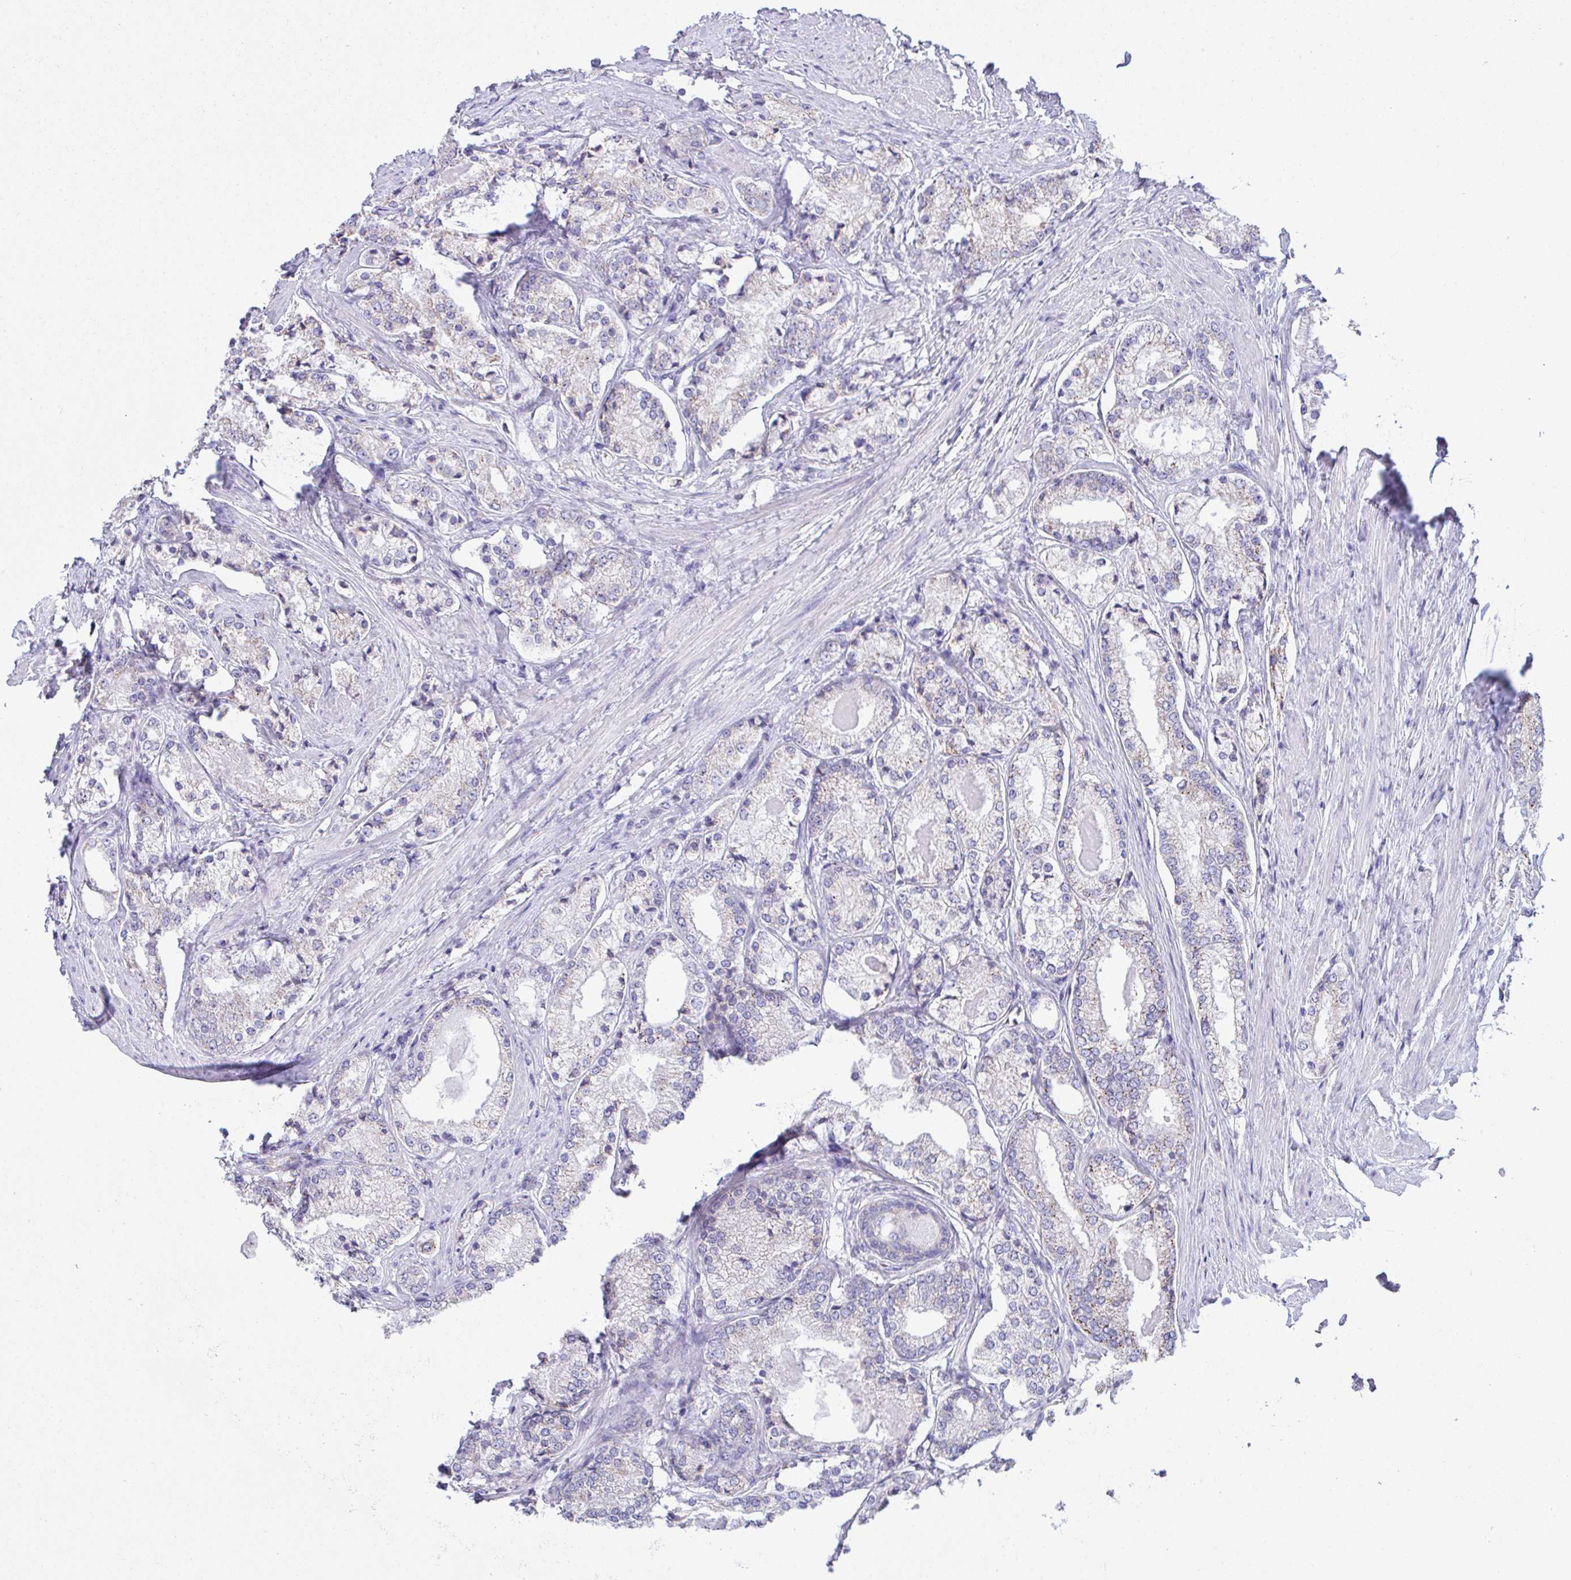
{"staining": {"intensity": "negative", "quantity": "none", "location": "none"}, "tissue": "prostate cancer", "cell_type": "Tumor cells", "image_type": "cancer", "snomed": [{"axis": "morphology", "description": "Adenocarcinoma, NOS"}, {"axis": "morphology", "description": "Adenocarcinoma, Low grade"}, {"axis": "topography", "description": "Prostate"}], "caption": "DAB immunohistochemical staining of human prostate cancer (adenocarcinoma) displays no significant expression in tumor cells.", "gene": "NLRP8", "patient": {"sex": "male", "age": 68}}